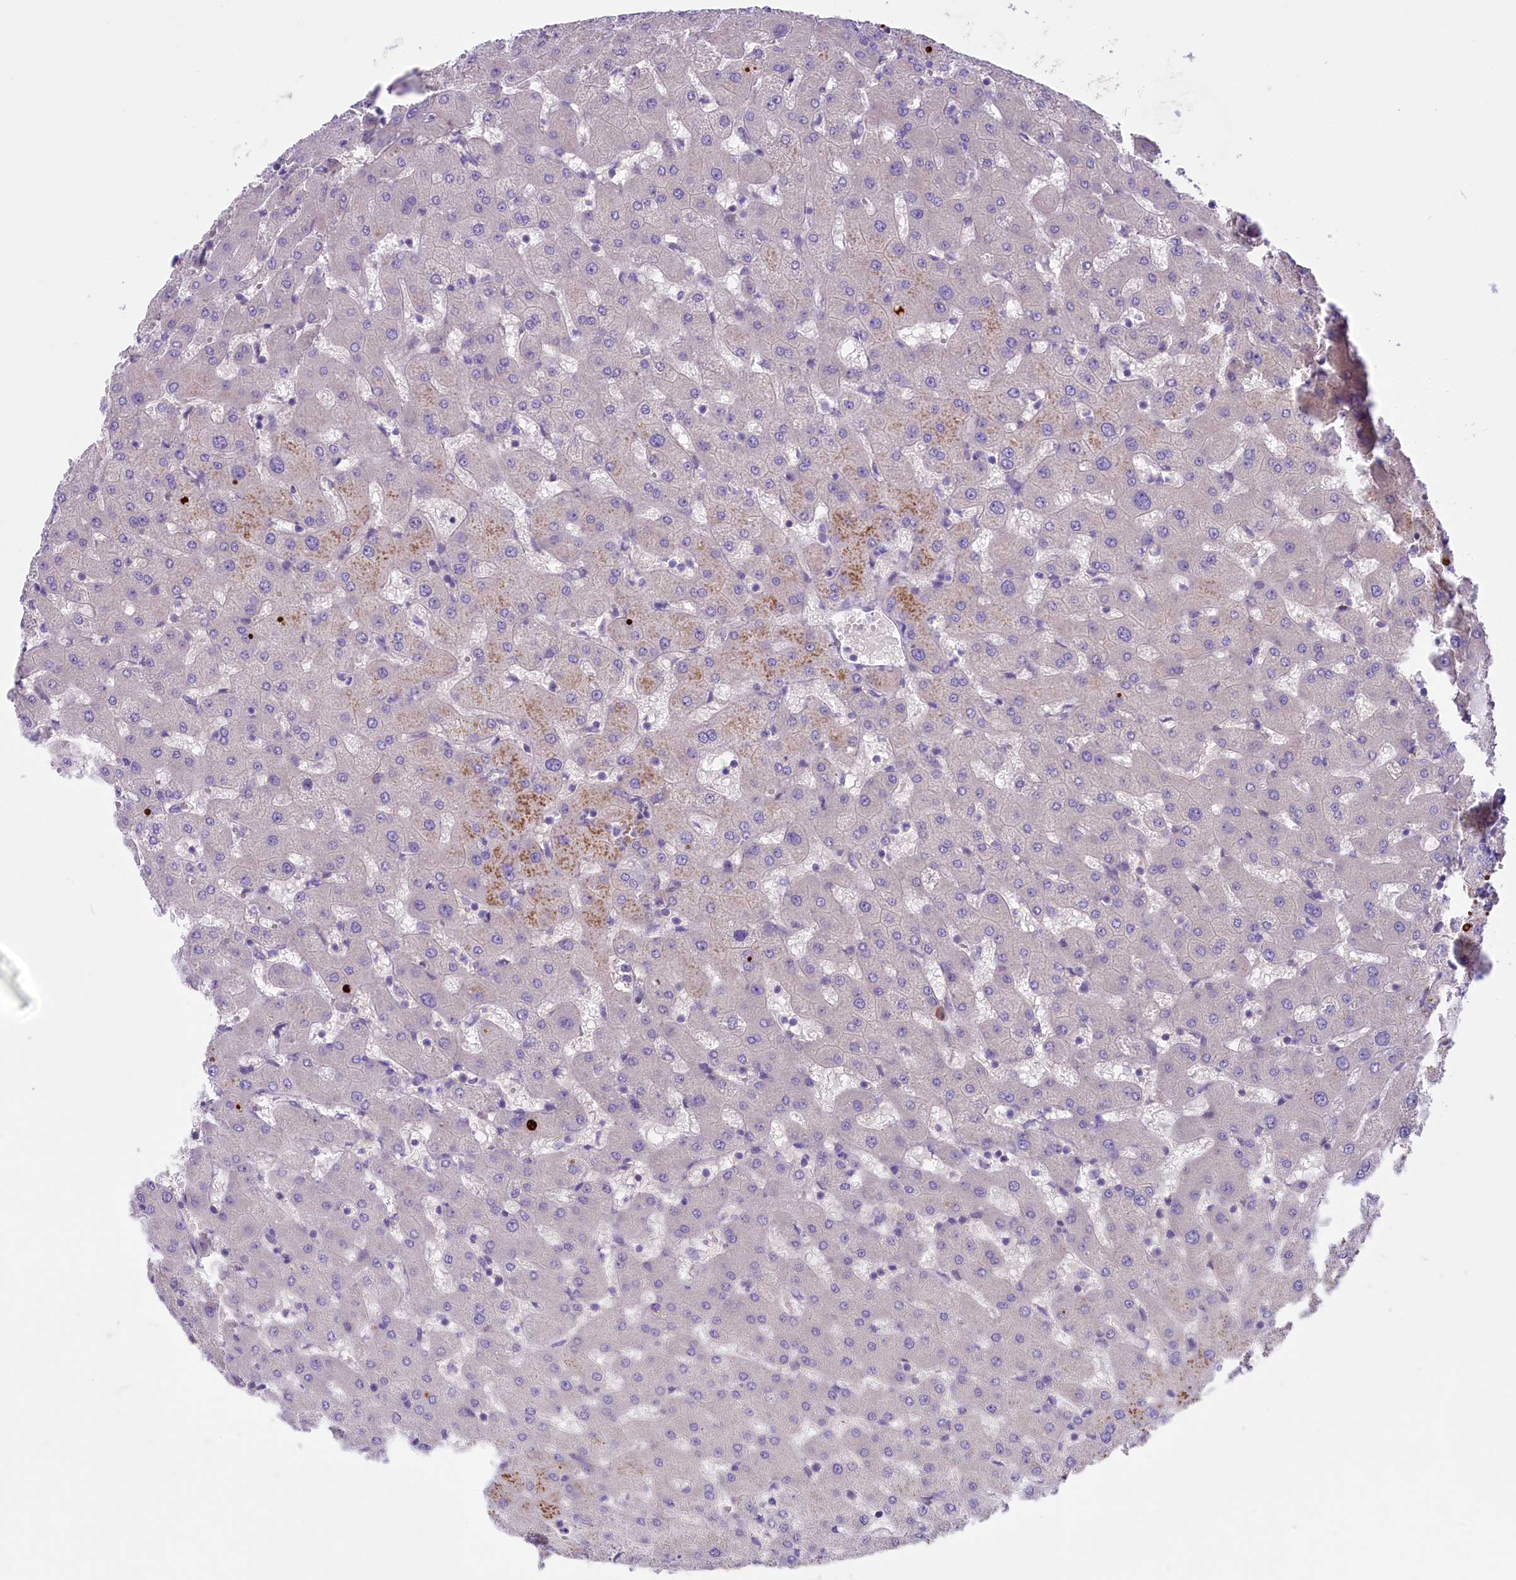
{"staining": {"intensity": "negative", "quantity": "none", "location": "none"}, "tissue": "liver", "cell_type": "Cholangiocytes", "image_type": "normal", "snomed": [{"axis": "morphology", "description": "Normal tissue, NOS"}, {"axis": "topography", "description": "Liver"}], "caption": "IHC of benign liver reveals no staining in cholangiocytes.", "gene": "CD99L2", "patient": {"sex": "female", "age": 63}}